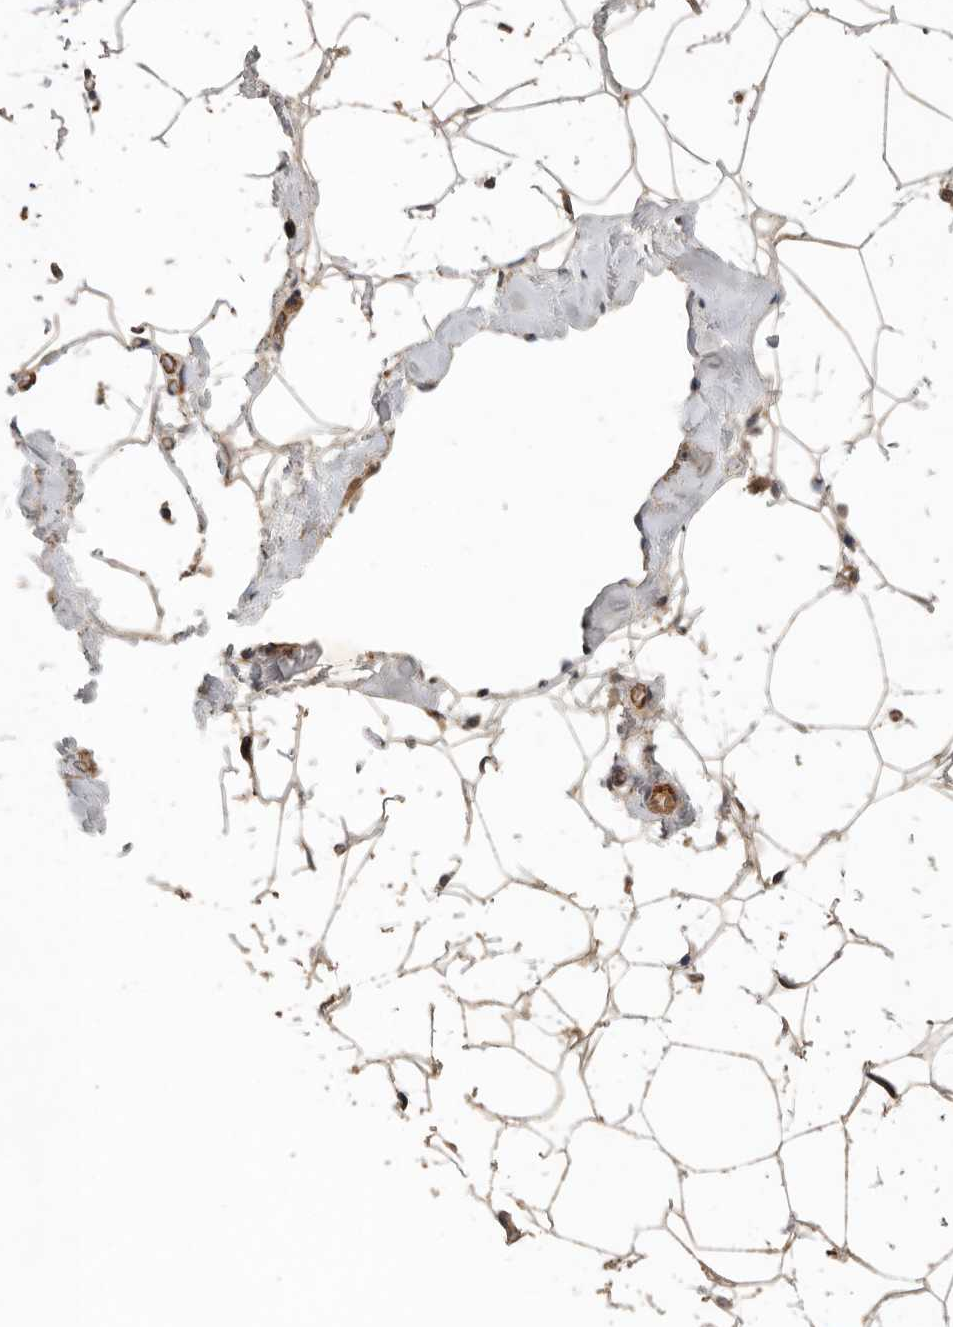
{"staining": {"intensity": "weak", "quantity": ">75%", "location": "cytoplasmic/membranous"}, "tissue": "adipose tissue", "cell_type": "Adipocytes", "image_type": "normal", "snomed": [{"axis": "morphology", "description": "Normal tissue, NOS"}, {"axis": "morphology", "description": "Fibrosis, NOS"}, {"axis": "topography", "description": "Breast"}, {"axis": "topography", "description": "Adipose tissue"}], "caption": "Normal adipose tissue exhibits weak cytoplasmic/membranous positivity in approximately >75% of adipocytes.", "gene": "RNF157", "patient": {"sex": "female", "age": 39}}